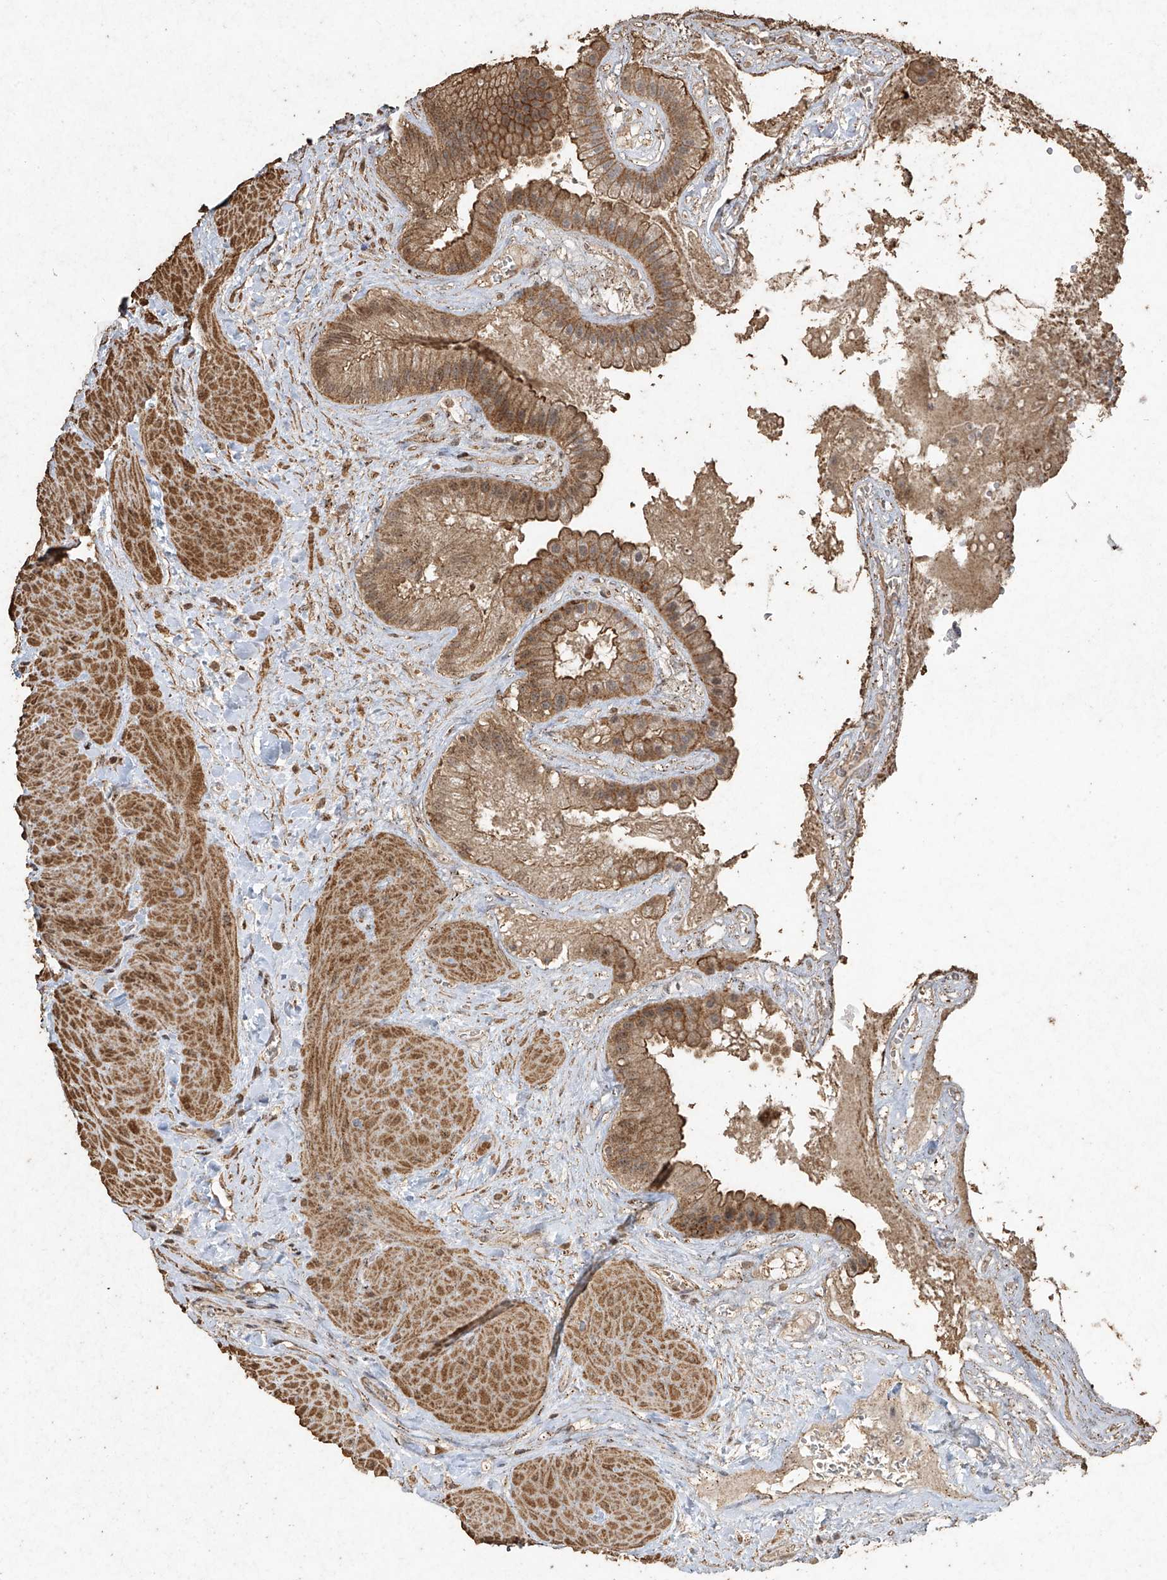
{"staining": {"intensity": "strong", "quantity": "25%-75%", "location": "cytoplasmic/membranous"}, "tissue": "gallbladder", "cell_type": "Glandular cells", "image_type": "normal", "snomed": [{"axis": "morphology", "description": "Normal tissue, NOS"}, {"axis": "topography", "description": "Gallbladder"}], "caption": "Strong cytoplasmic/membranous expression for a protein is identified in about 25%-75% of glandular cells of normal gallbladder using immunohistochemistry (IHC).", "gene": "ERBB3", "patient": {"sex": "male", "age": 55}}